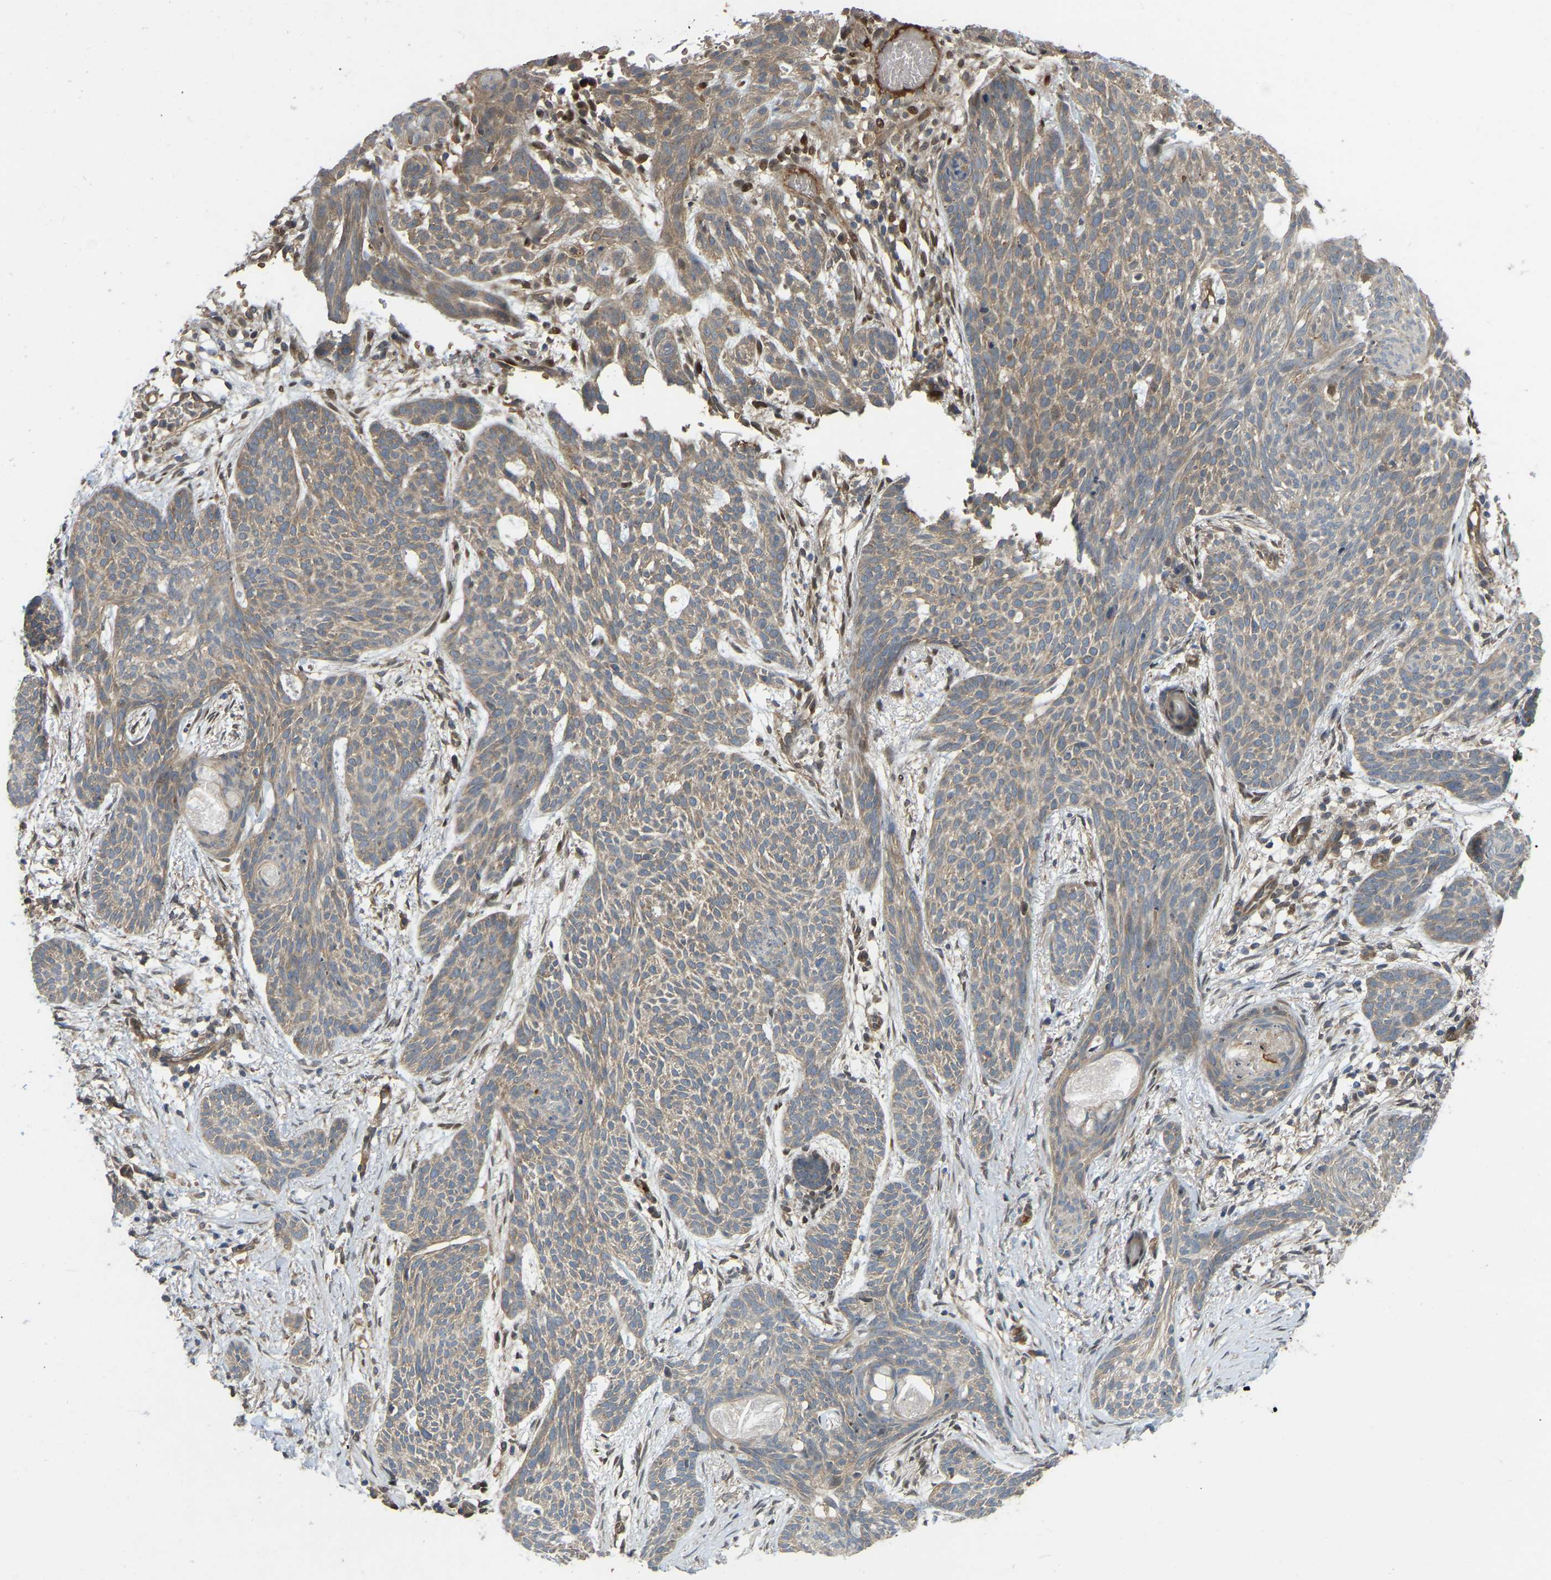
{"staining": {"intensity": "moderate", "quantity": ">75%", "location": "cytoplasmic/membranous"}, "tissue": "skin cancer", "cell_type": "Tumor cells", "image_type": "cancer", "snomed": [{"axis": "morphology", "description": "Basal cell carcinoma"}, {"axis": "topography", "description": "Skin"}], "caption": "Immunohistochemical staining of human skin basal cell carcinoma reveals moderate cytoplasmic/membranous protein expression in approximately >75% of tumor cells.", "gene": "C21orf91", "patient": {"sex": "female", "age": 59}}